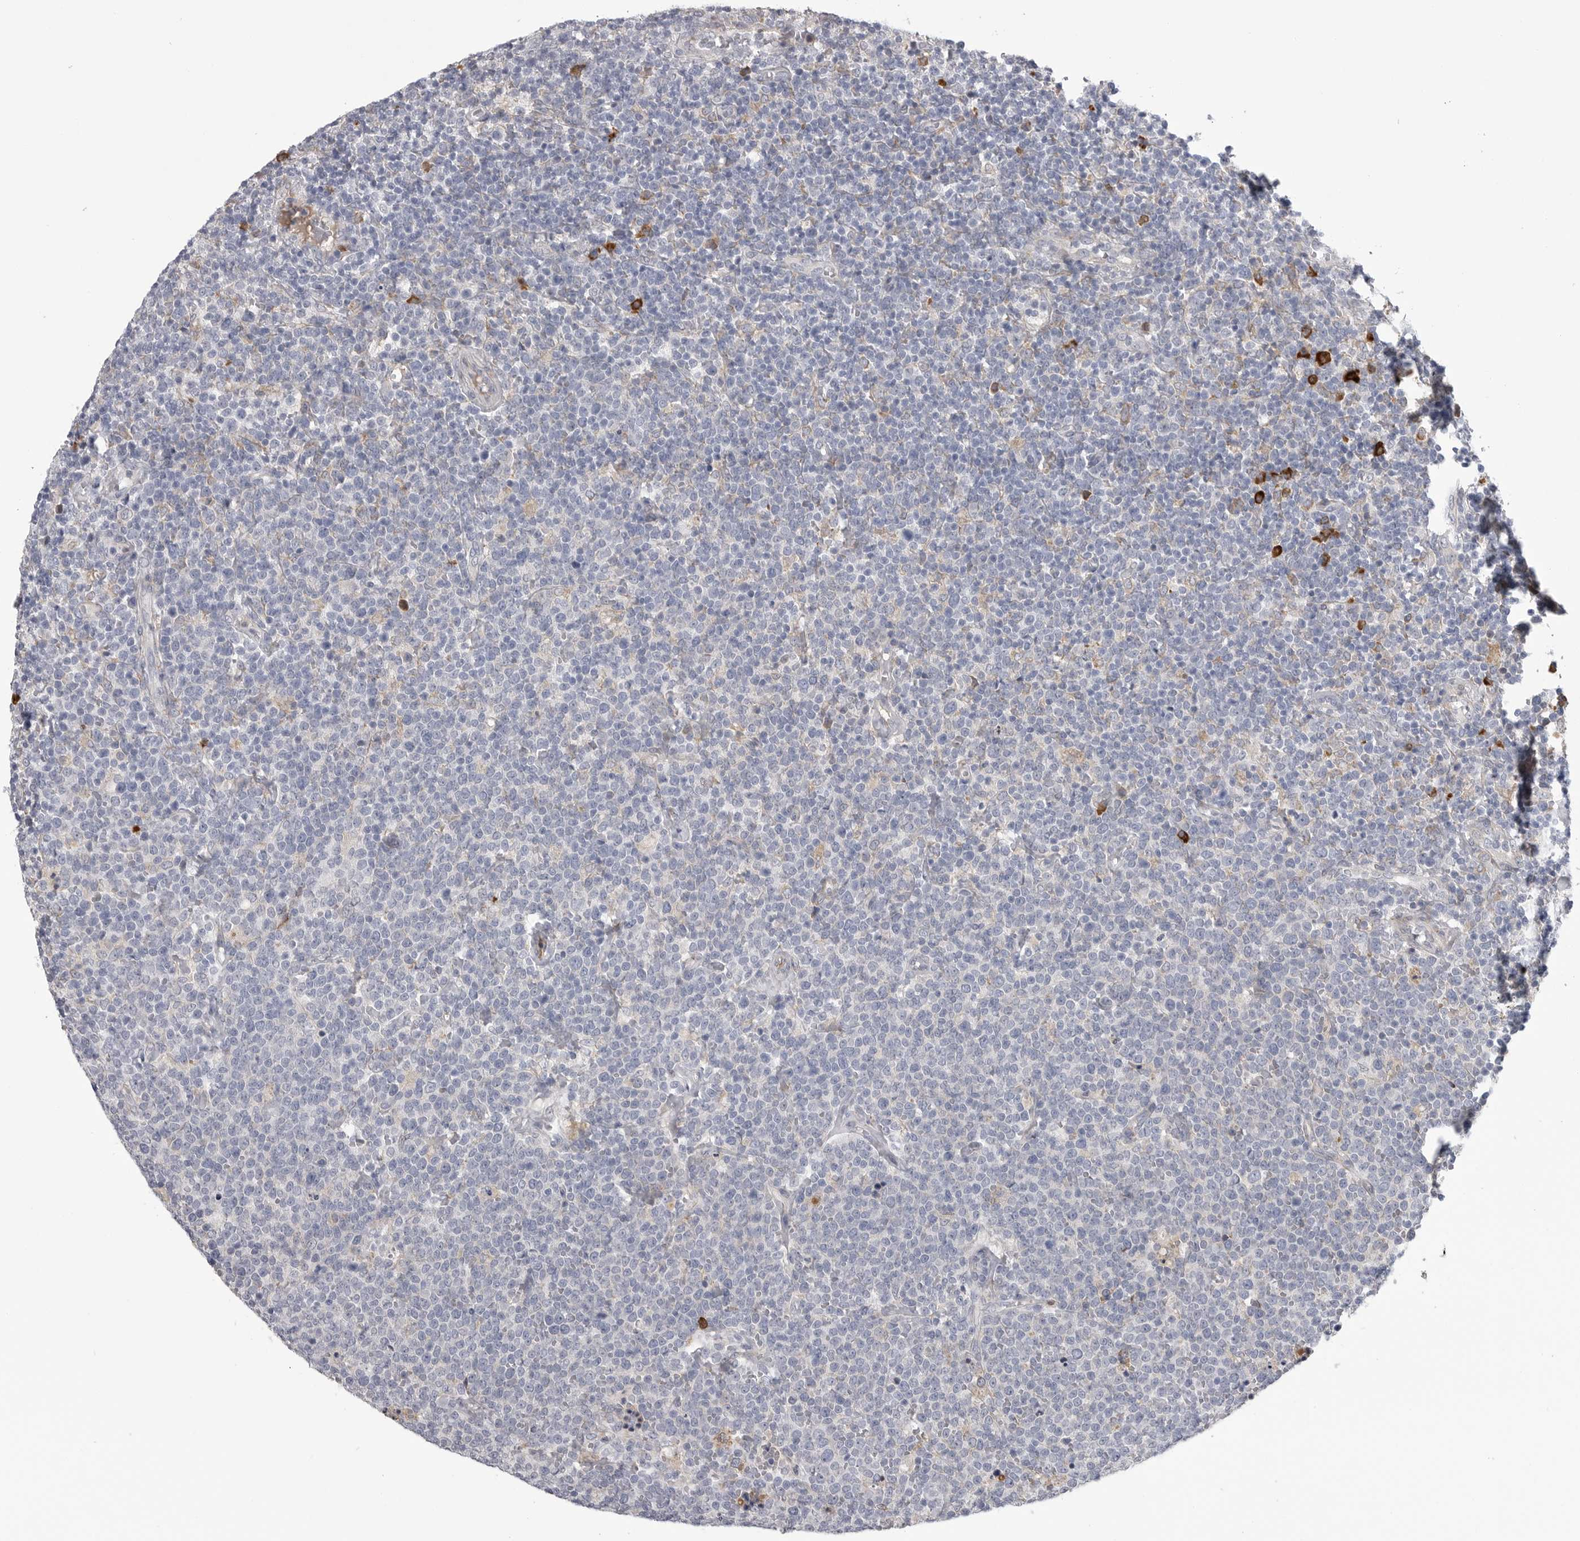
{"staining": {"intensity": "negative", "quantity": "none", "location": "none"}, "tissue": "lymphoma", "cell_type": "Tumor cells", "image_type": "cancer", "snomed": [{"axis": "morphology", "description": "Malignant lymphoma, non-Hodgkin's type, High grade"}, {"axis": "topography", "description": "Lymph node"}], "caption": "The immunohistochemistry photomicrograph has no significant positivity in tumor cells of high-grade malignant lymphoma, non-Hodgkin's type tissue. Nuclei are stained in blue.", "gene": "FKBP2", "patient": {"sex": "male", "age": 61}}